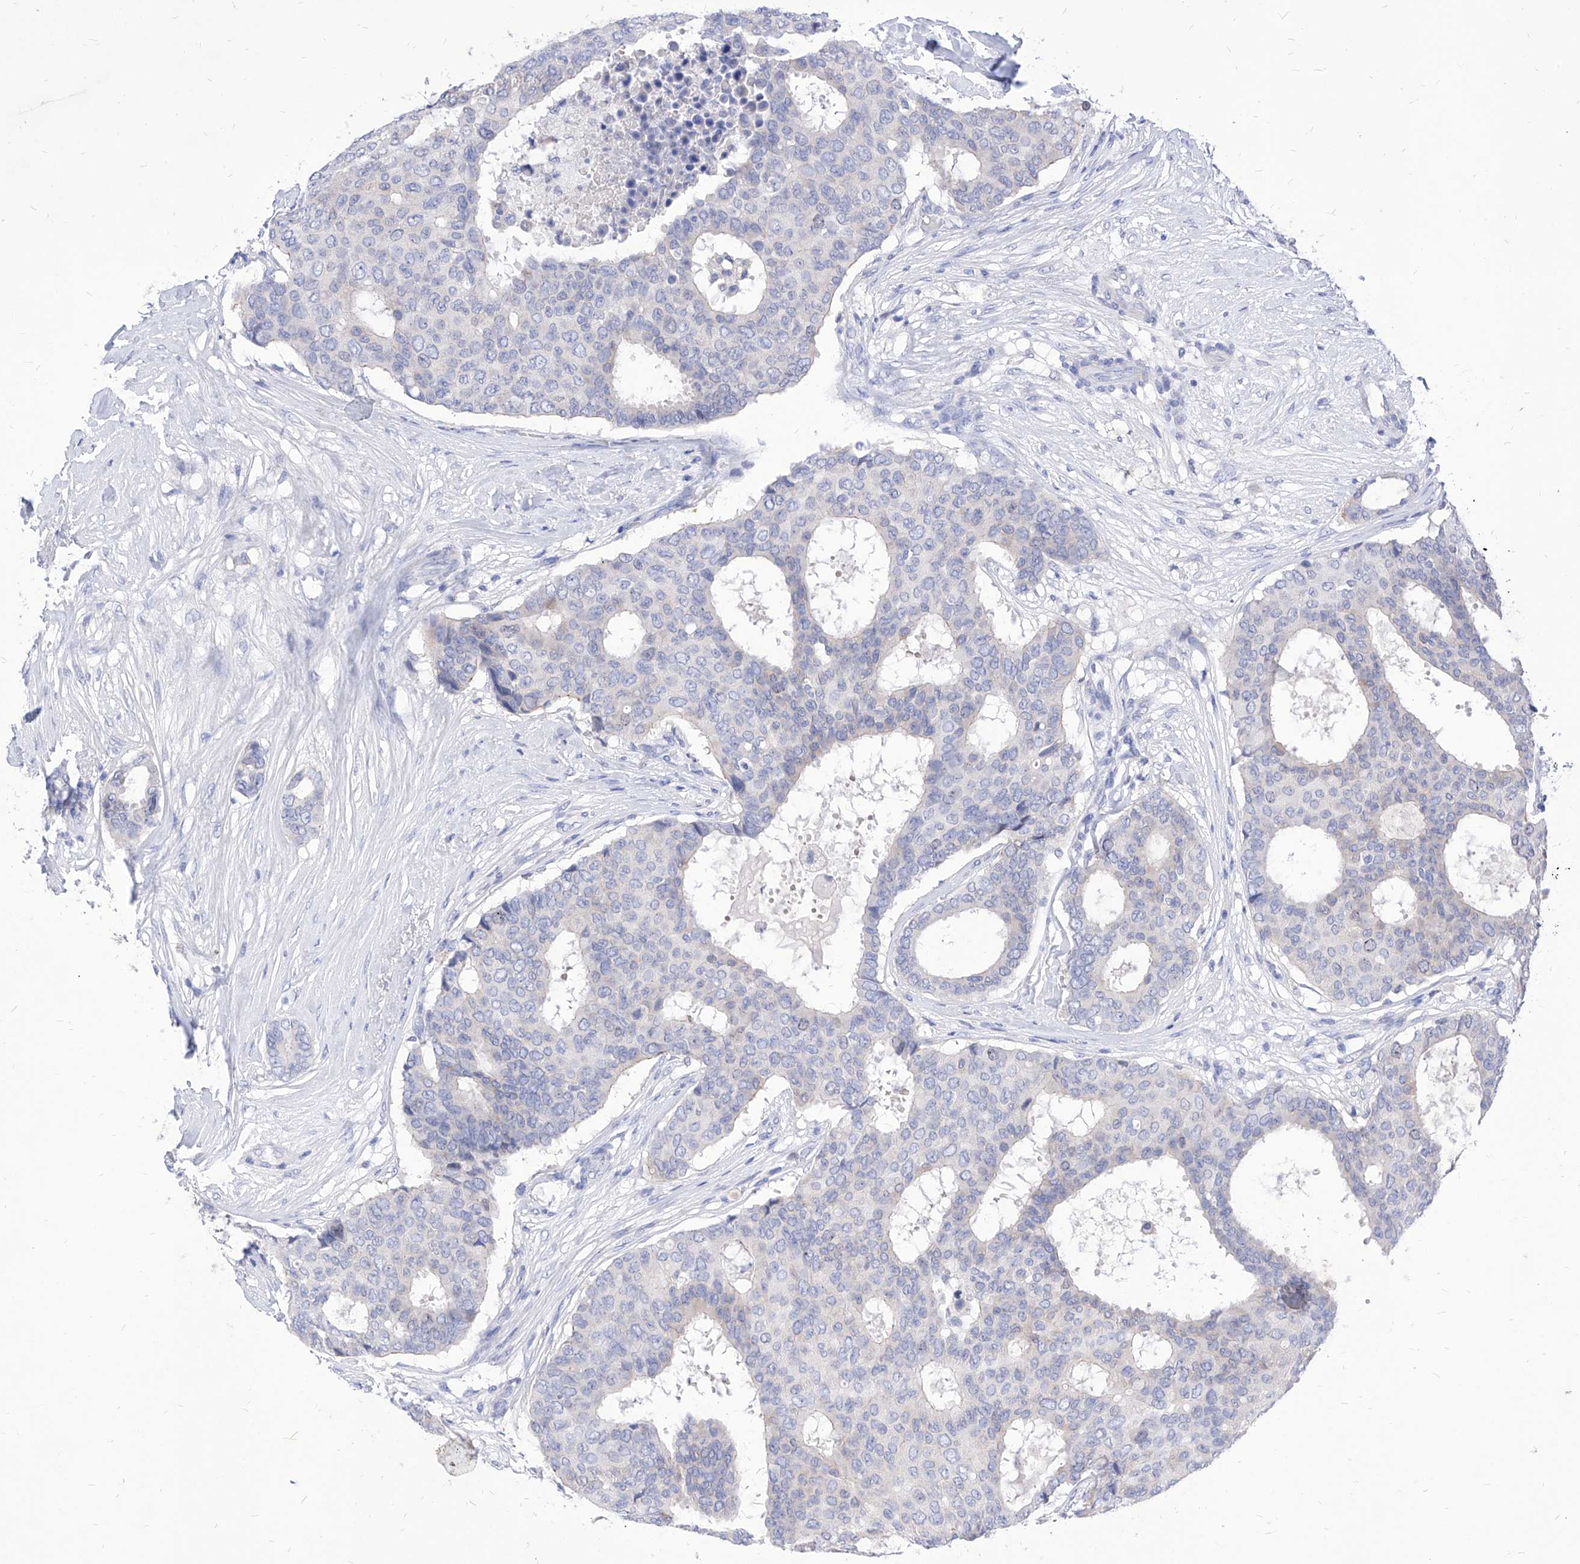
{"staining": {"intensity": "negative", "quantity": "none", "location": "none"}, "tissue": "breast cancer", "cell_type": "Tumor cells", "image_type": "cancer", "snomed": [{"axis": "morphology", "description": "Duct carcinoma"}, {"axis": "topography", "description": "Breast"}], "caption": "Breast infiltrating ductal carcinoma was stained to show a protein in brown. There is no significant expression in tumor cells. (DAB immunohistochemistry (IHC) with hematoxylin counter stain).", "gene": "VAX1", "patient": {"sex": "female", "age": 75}}